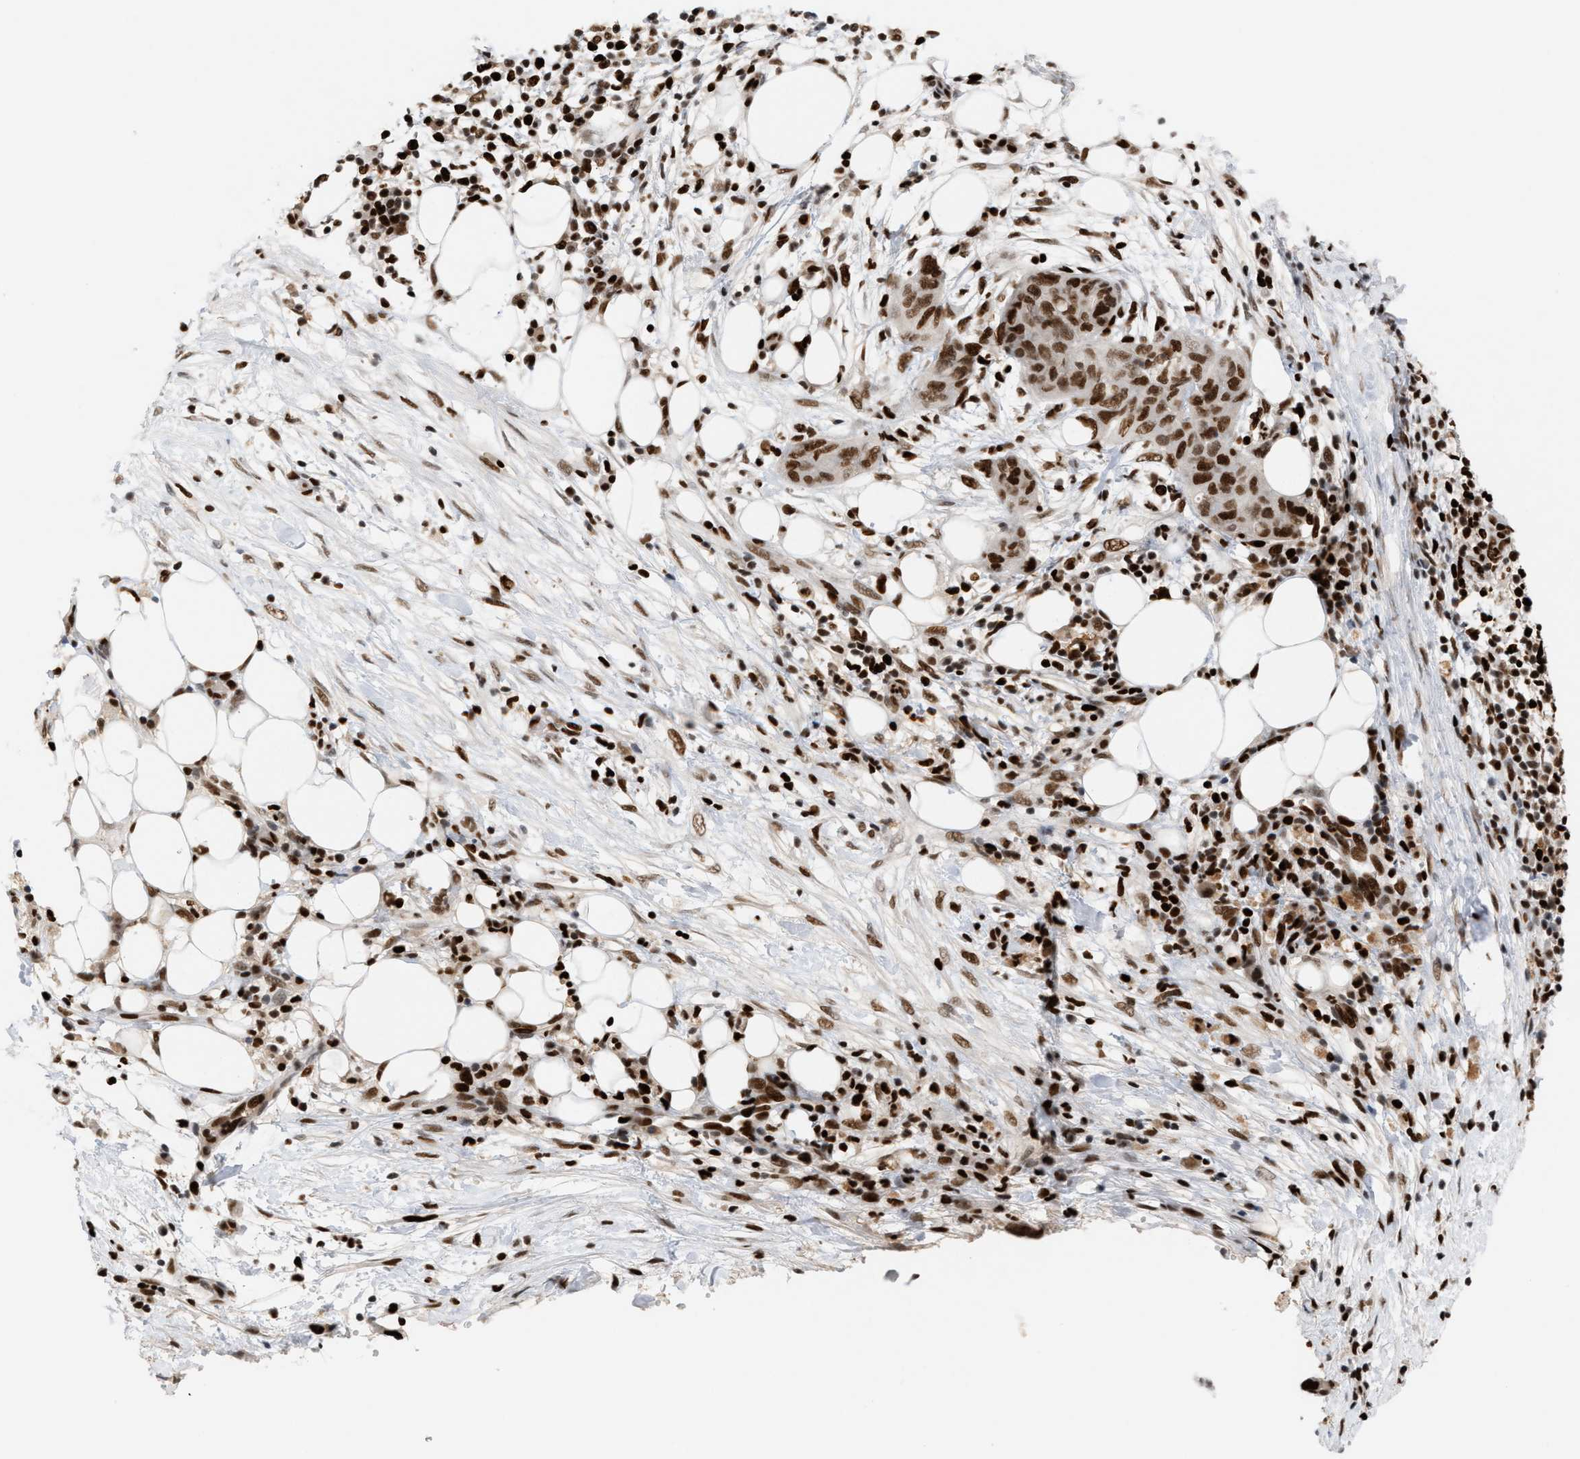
{"staining": {"intensity": "strong", "quantity": ">75%", "location": "nuclear"}, "tissue": "pancreatic cancer", "cell_type": "Tumor cells", "image_type": "cancer", "snomed": [{"axis": "morphology", "description": "Adenocarcinoma, NOS"}, {"axis": "topography", "description": "Pancreas"}], "caption": "Immunohistochemical staining of adenocarcinoma (pancreatic) shows high levels of strong nuclear protein positivity in approximately >75% of tumor cells.", "gene": "RNASEK-C17orf49", "patient": {"sex": "female", "age": 78}}